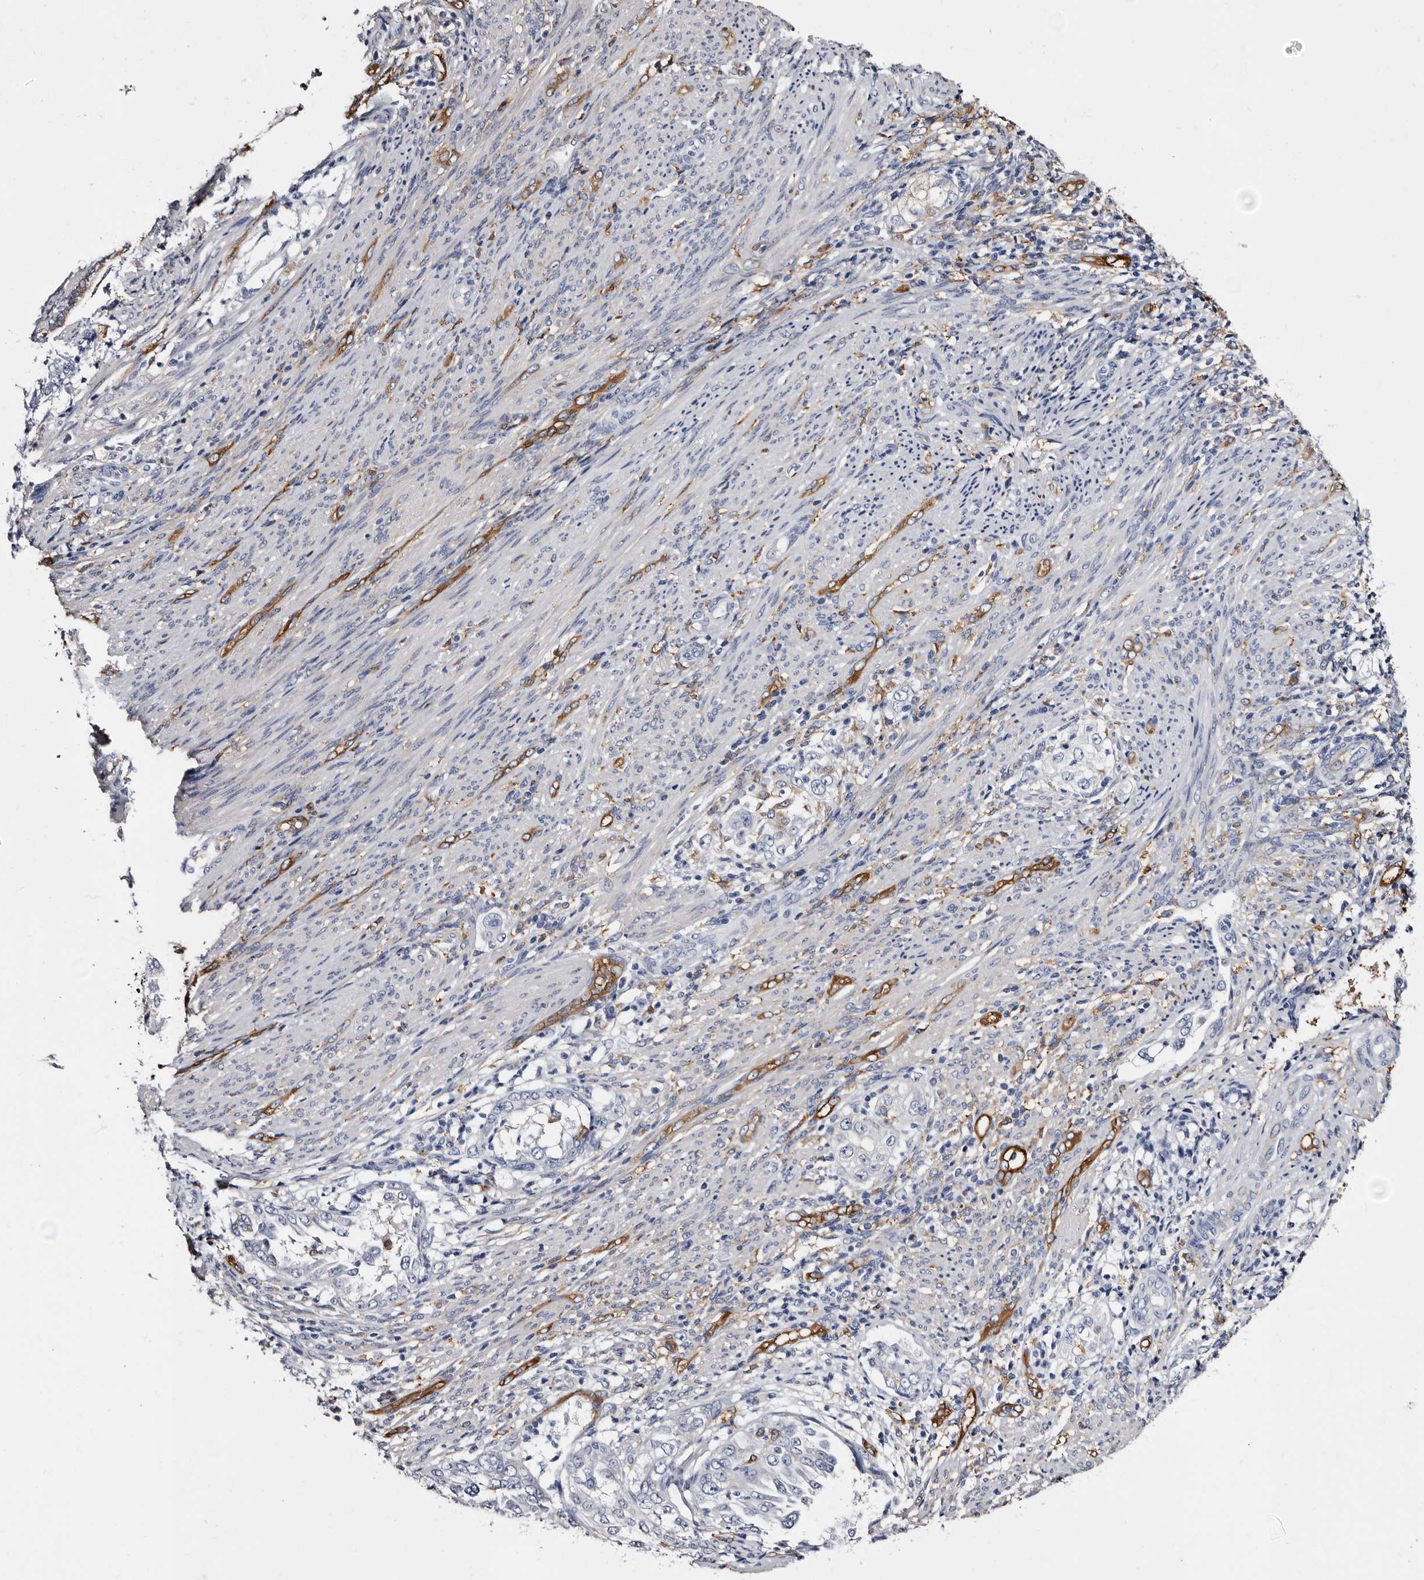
{"staining": {"intensity": "negative", "quantity": "none", "location": "none"}, "tissue": "endometrial cancer", "cell_type": "Tumor cells", "image_type": "cancer", "snomed": [{"axis": "morphology", "description": "Adenocarcinoma, NOS"}, {"axis": "topography", "description": "Endometrium"}], "caption": "Endometrial cancer (adenocarcinoma) stained for a protein using immunohistochemistry demonstrates no expression tumor cells.", "gene": "EPB41L3", "patient": {"sex": "female", "age": 85}}